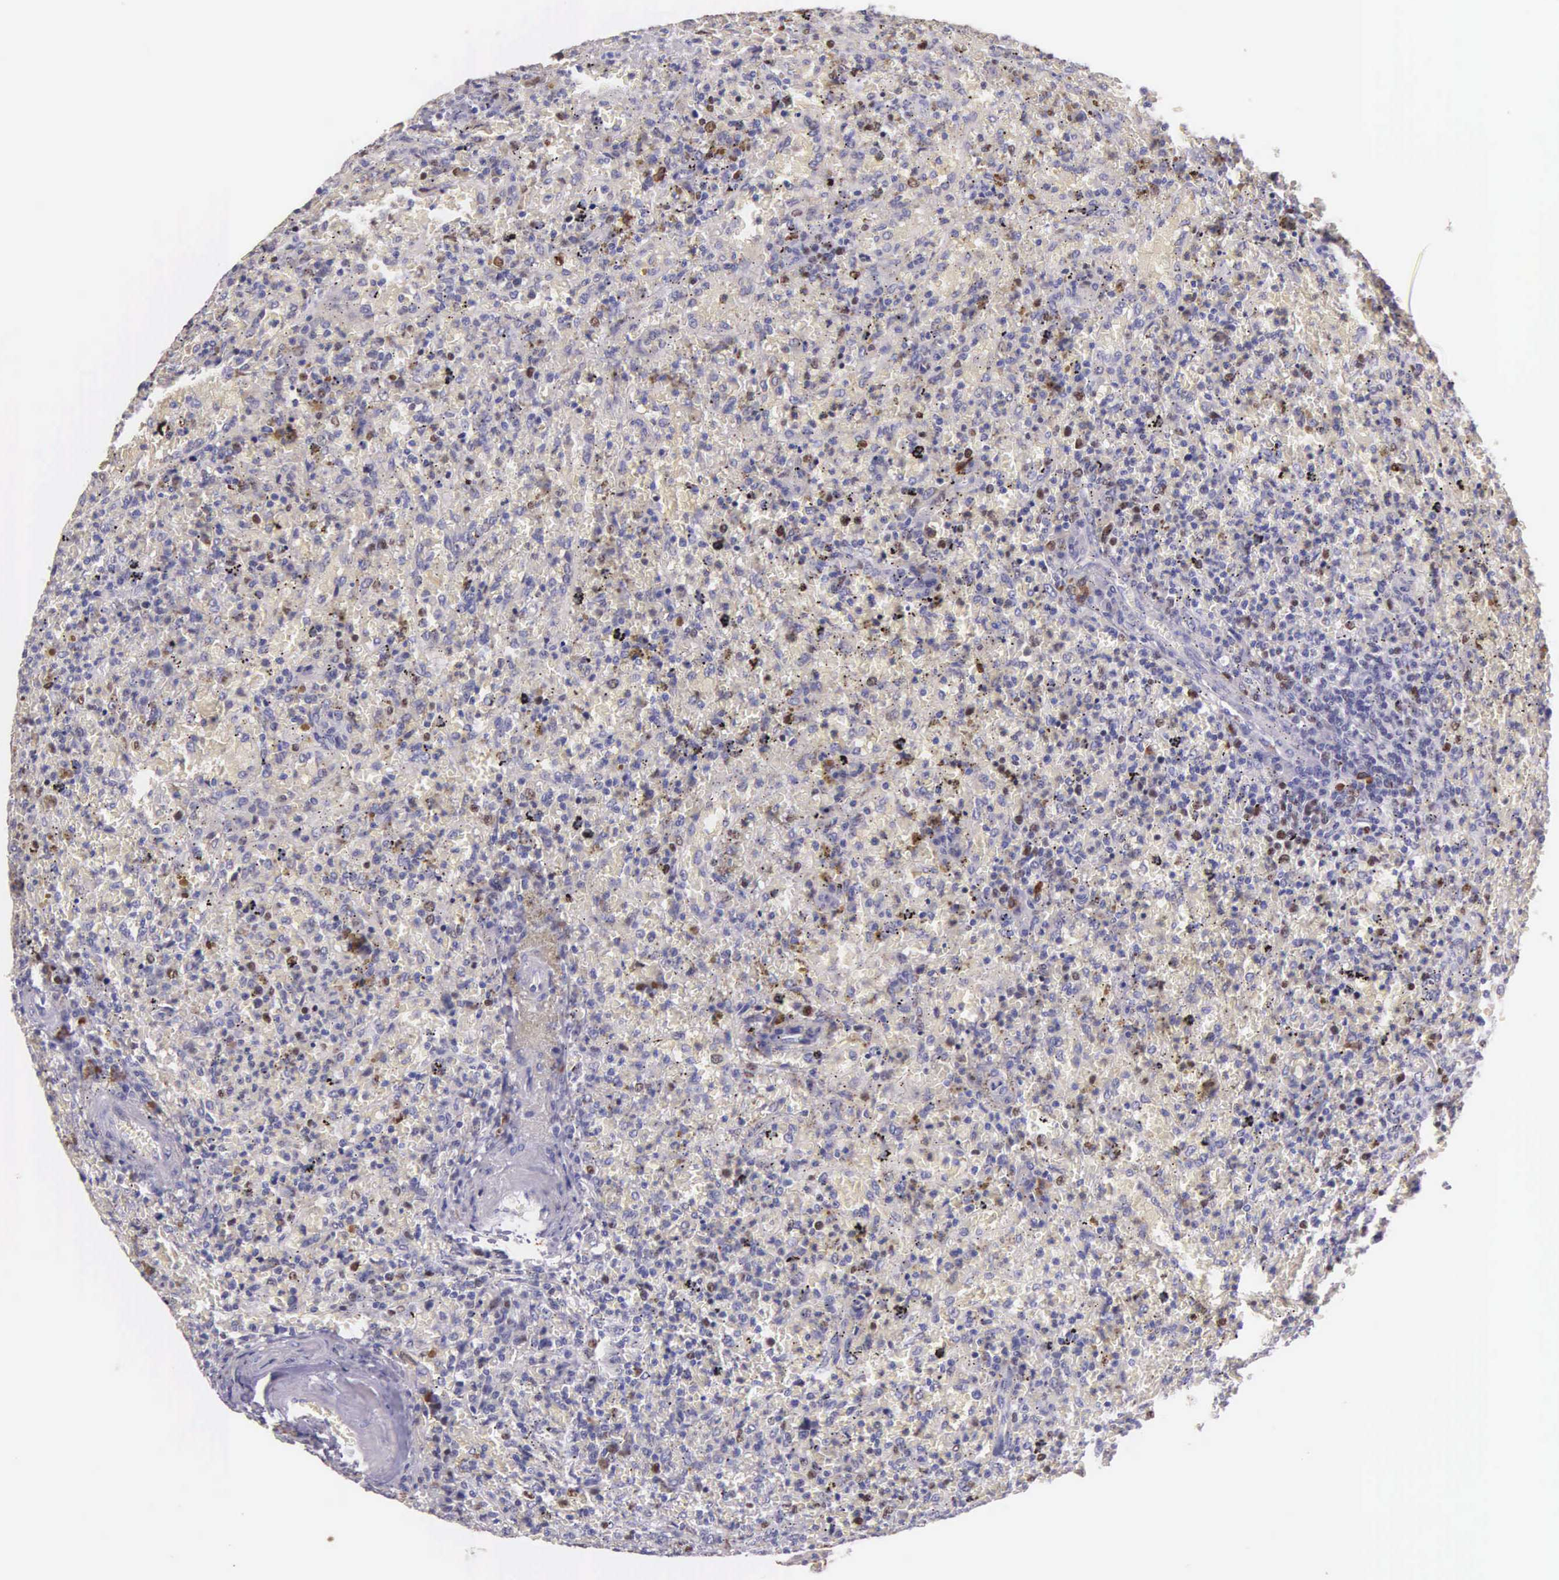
{"staining": {"intensity": "moderate", "quantity": "<25%", "location": "nuclear"}, "tissue": "lymphoma", "cell_type": "Tumor cells", "image_type": "cancer", "snomed": [{"axis": "morphology", "description": "Malignant lymphoma, non-Hodgkin's type, High grade"}, {"axis": "topography", "description": "Spleen"}, {"axis": "topography", "description": "Lymph node"}], "caption": "Immunohistochemistry (IHC) (DAB (3,3'-diaminobenzidine)) staining of high-grade malignant lymphoma, non-Hodgkin's type displays moderate nuclear protein positivity in approximately <25% of tumor cells. (Brightfield microscopy of DAB IHC at high magnification).", "gene": "MCM5", "patient": {"sex": "female", "age": 70}}